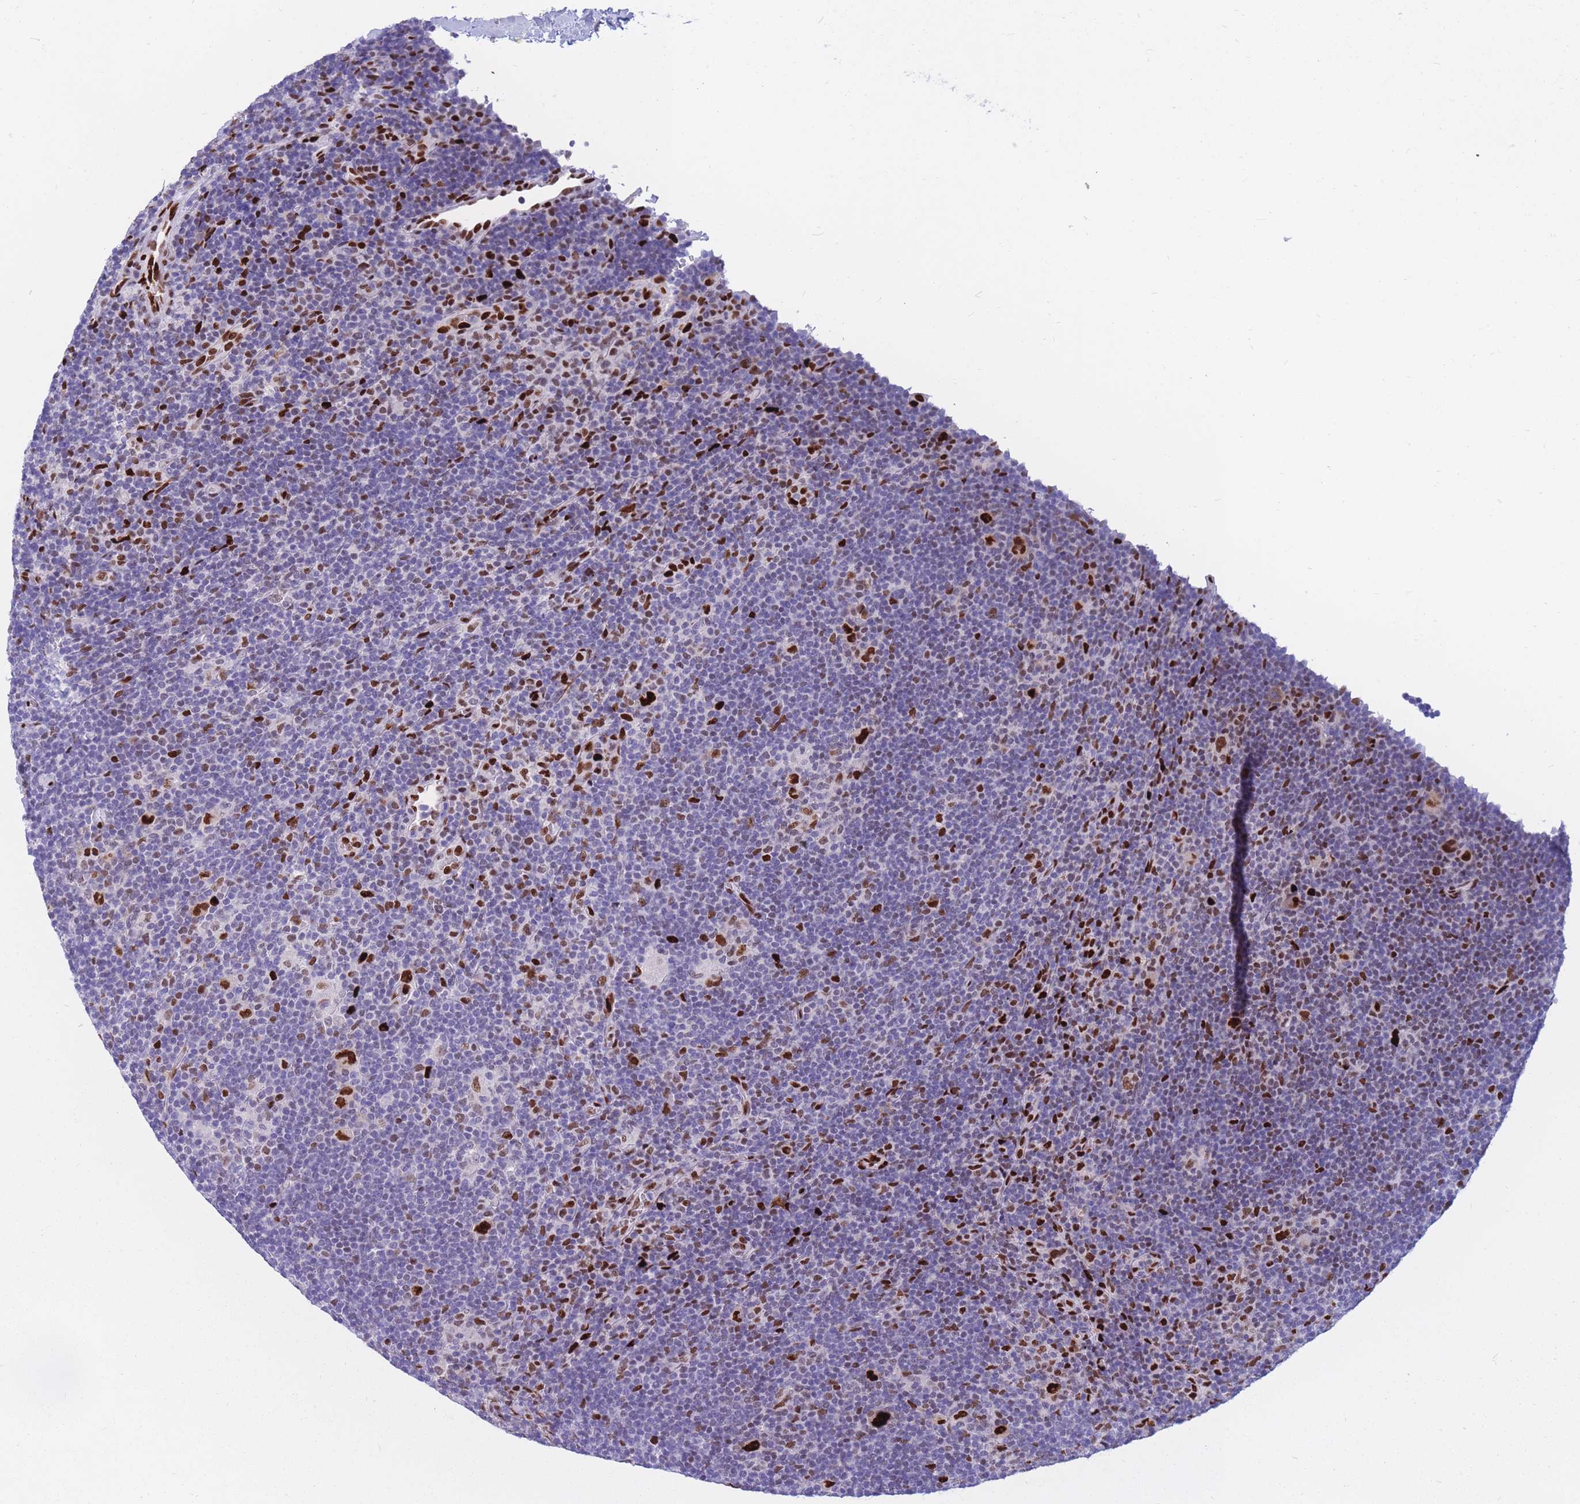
{"staining": {"intensity": "strong", "quantity": ">75%", "location": "nuclear"}, "tissue": "lymphoma", "cell_type": "Tumor cells", "image_type": "cancer", "snomed": [{"axis": "morphology", "description": "Hodgkin's disease, NOS"}, {"axis": "topography", "description": "Lymph node"}], "caption": "A high-resolution photomicrograph shows IHC staining of lymphoma, which exhibits strong nuclear staining in approximately >75% of tumor cells. Immunohistochemistry stains the protein in brown and the nuclei are stained blue.", "gene": "NASP", "patient": {"sex": "female", "age": 57}}